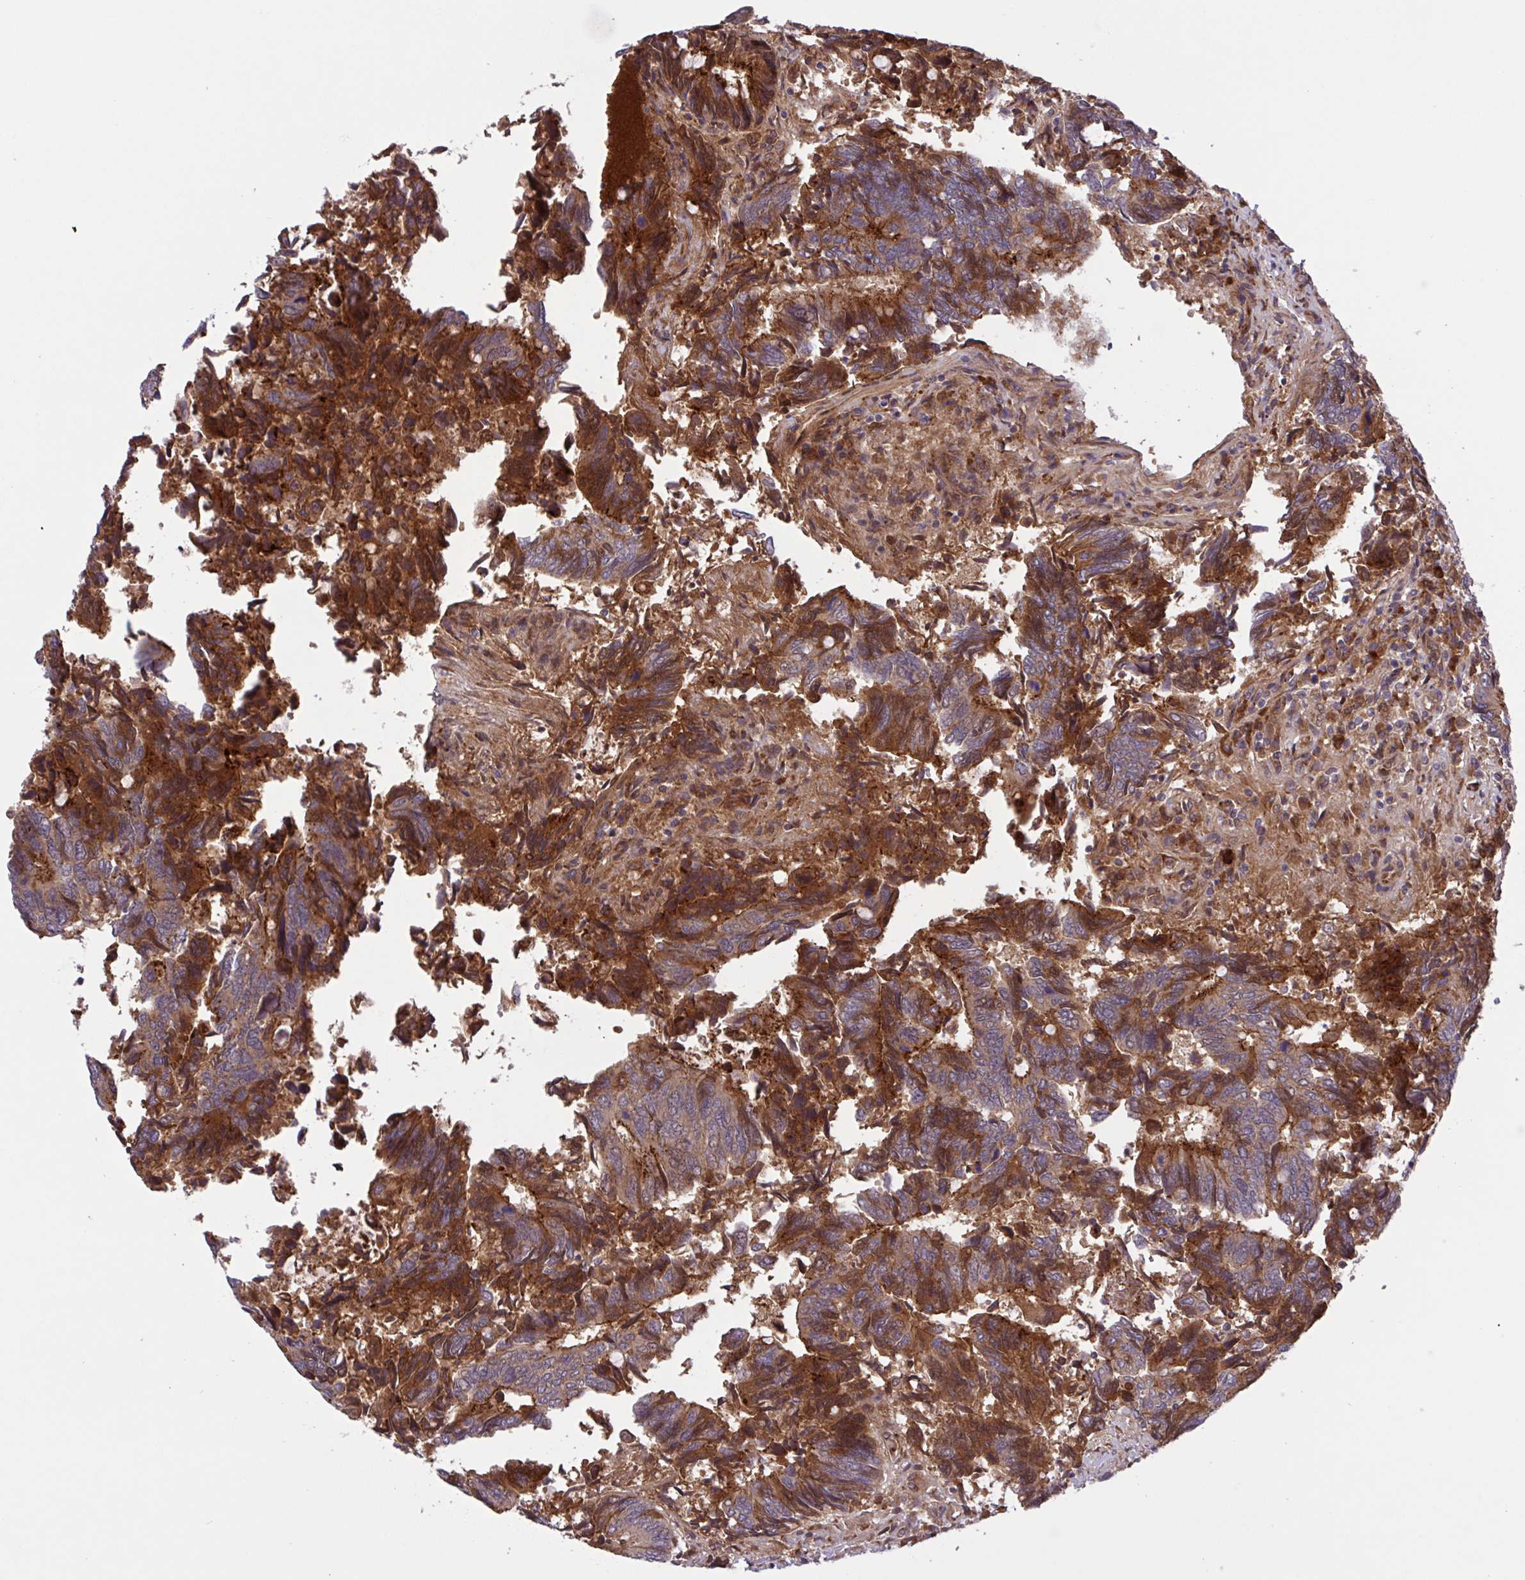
{"staining": {"intensity": "strong", "quantity": "25%-75%", "location": "cytoplasmic/membranous"}, "tissue": "colorectal cancer", "cell_type": "Tumor cells", "image_type": "cancer", "snomed": [{"axis": "morphology", "description": "Adenocarcinoma, NOS"}, {"axis": "topography", "description": "Colon"}], "caption": "Immunohistochemical staining of human colorectal adenocarcinoma displays strong cytoplasmic/membranous protein expression in about 25%-75% of tumor cells.", "gene": "INTS10", "patient": {"sex": "male", "age": 87}}